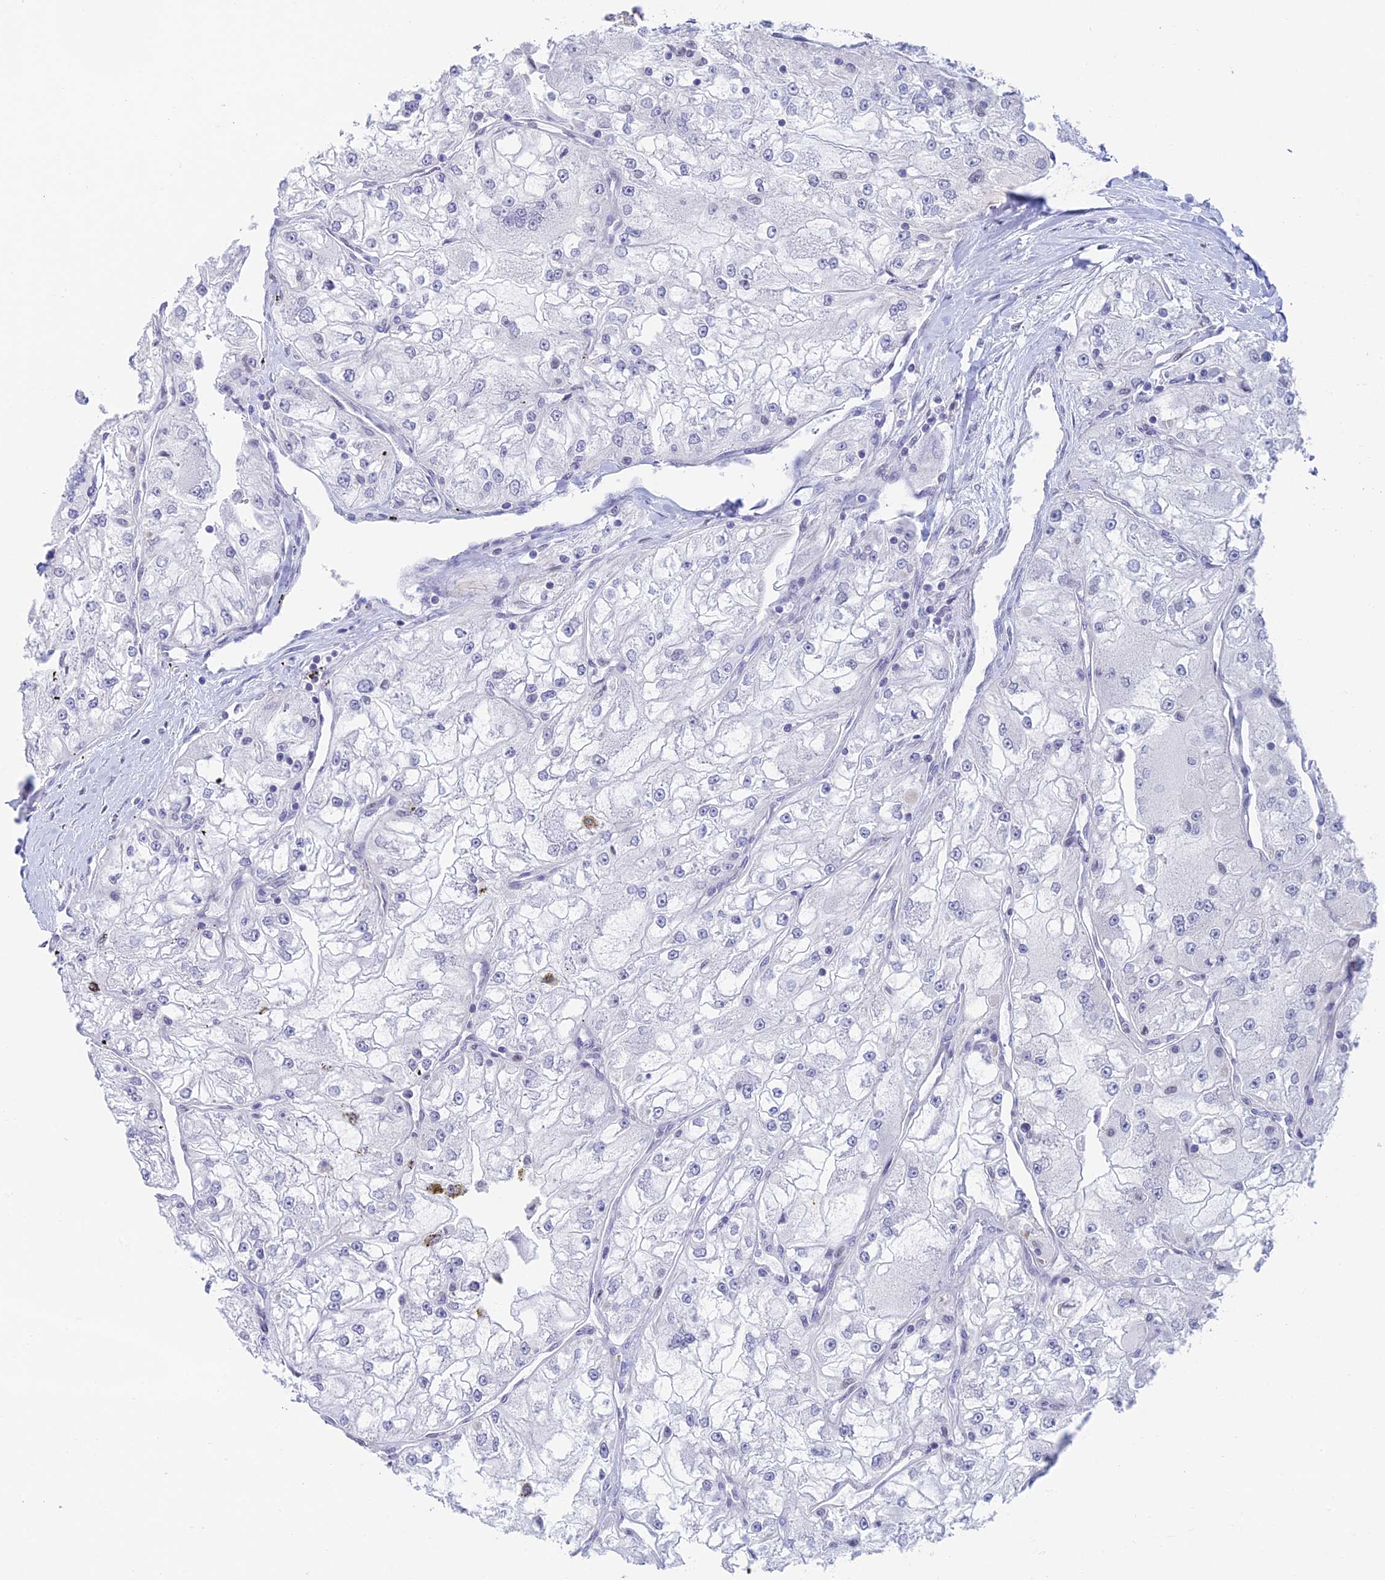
{"staining": {"intensity": "negative", "quantity": "none", "location": "none"}, "tissue": "renal cancer", "cell_type": "Tumor cells", "image_type": "cancer", "snomed": [{"axis": "morphology", "description": "Adenocarcinoma, NOS"}, {"axis": "topography", "description": "Kidney"}], "caption": "High power microscopy photomicrograph of an immunohistochemistry micrograph of renal cancer, revealing no significant staining in tumor cells.", "gene": "REXO5", "patient": {"sex": "female", "age": 72}}